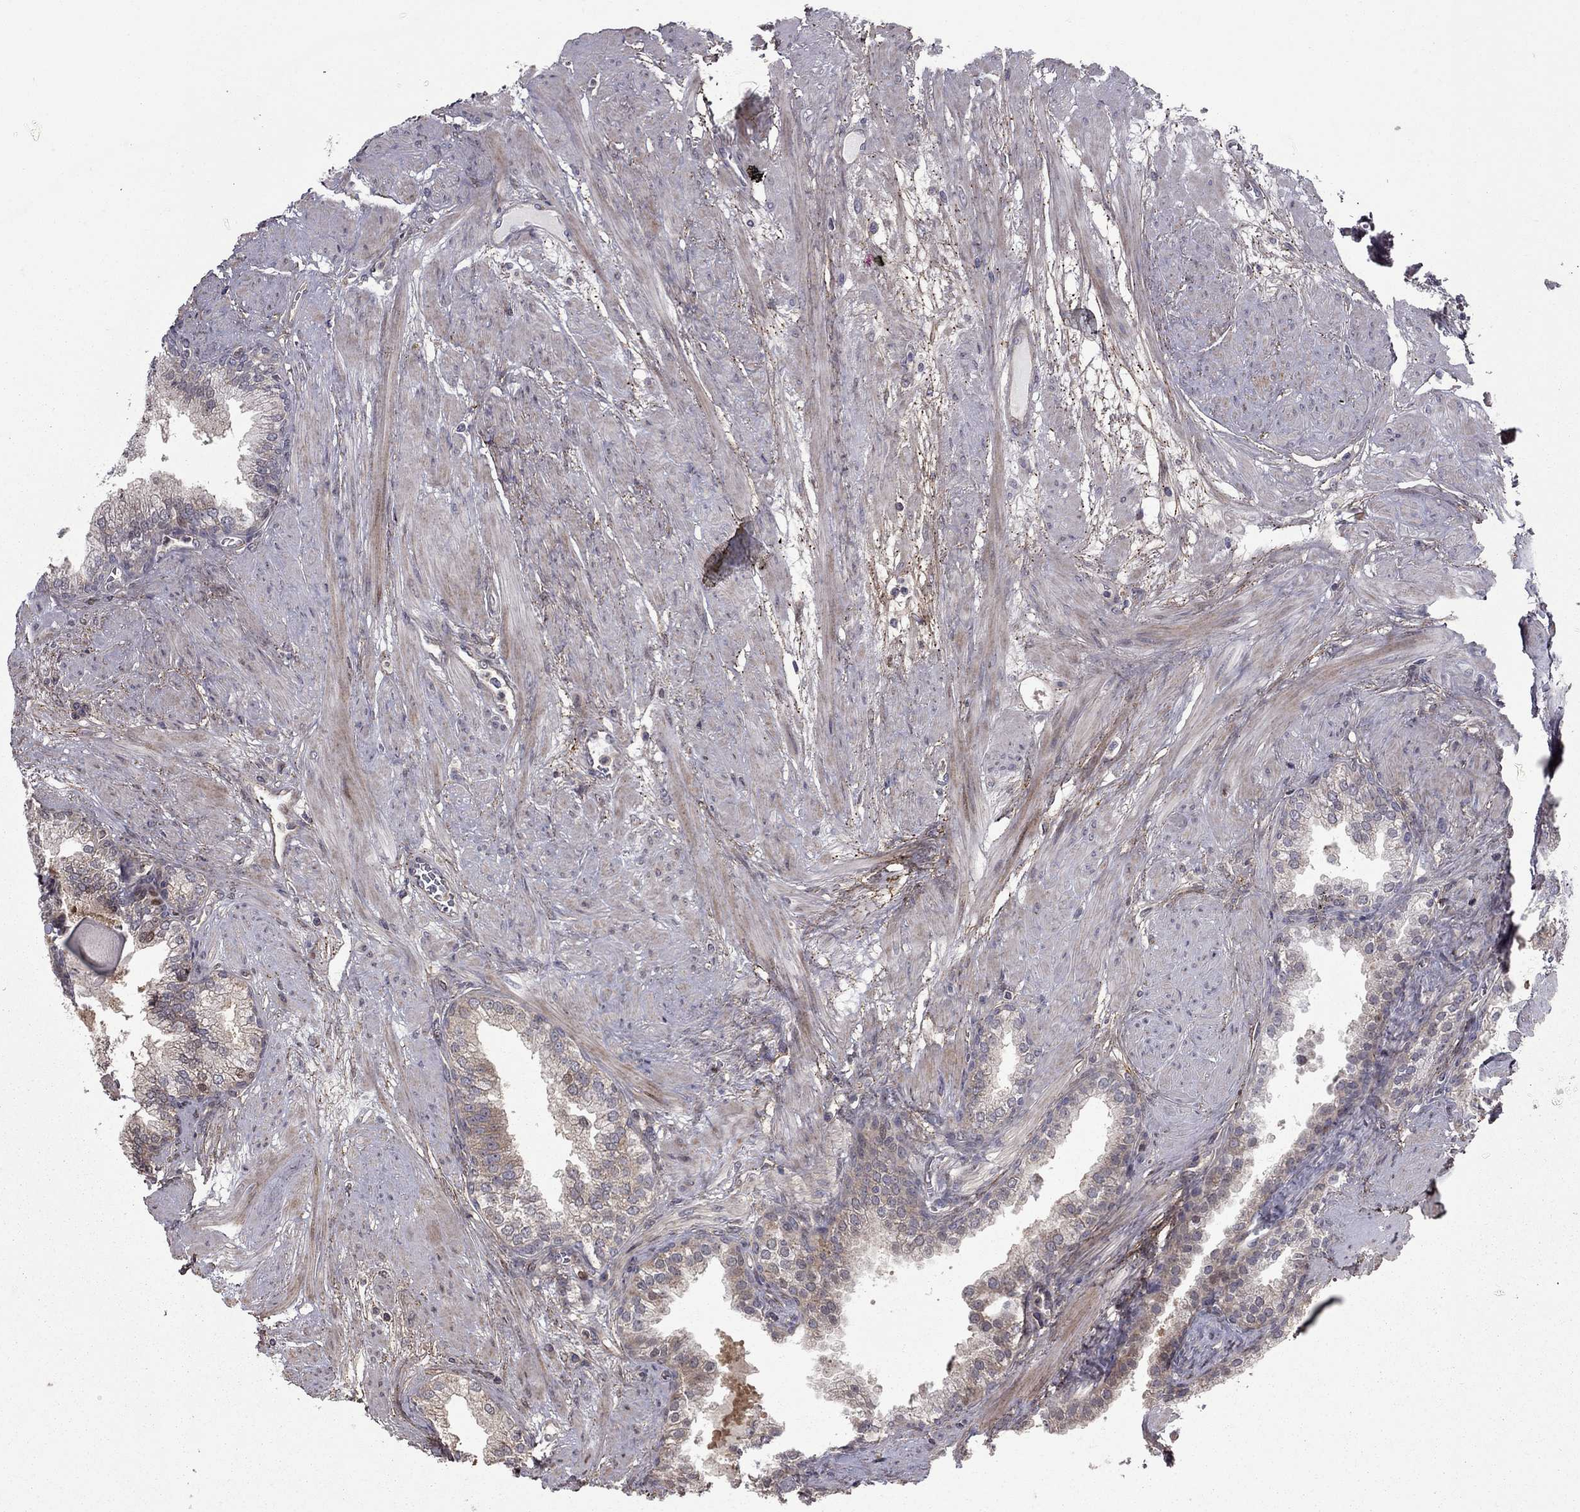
{"staining": {"intensity": "weak", "quantity": "25%-75%", "location": "cytoplasmic/membranous"}, "tissue": "prostate cancer", "cell_type": "Tumor cells", "image_type": "cancer", "snomed": [{"axis": "morphology", "description": "Adenocarcinoma, NOS"}, {"axis": "topography", "description": "Prostate"}], "caption": "Immunohistochemistry micrograph of human adenocarcinoma (prostate) stained for a protein (brown), which exhibits low levels of weak cytoplasmic/membranous staining in approximately 25%-75% of tumor cells.", "gene": "DUSP7", "patient": {"sex": "male", "age": 69}}